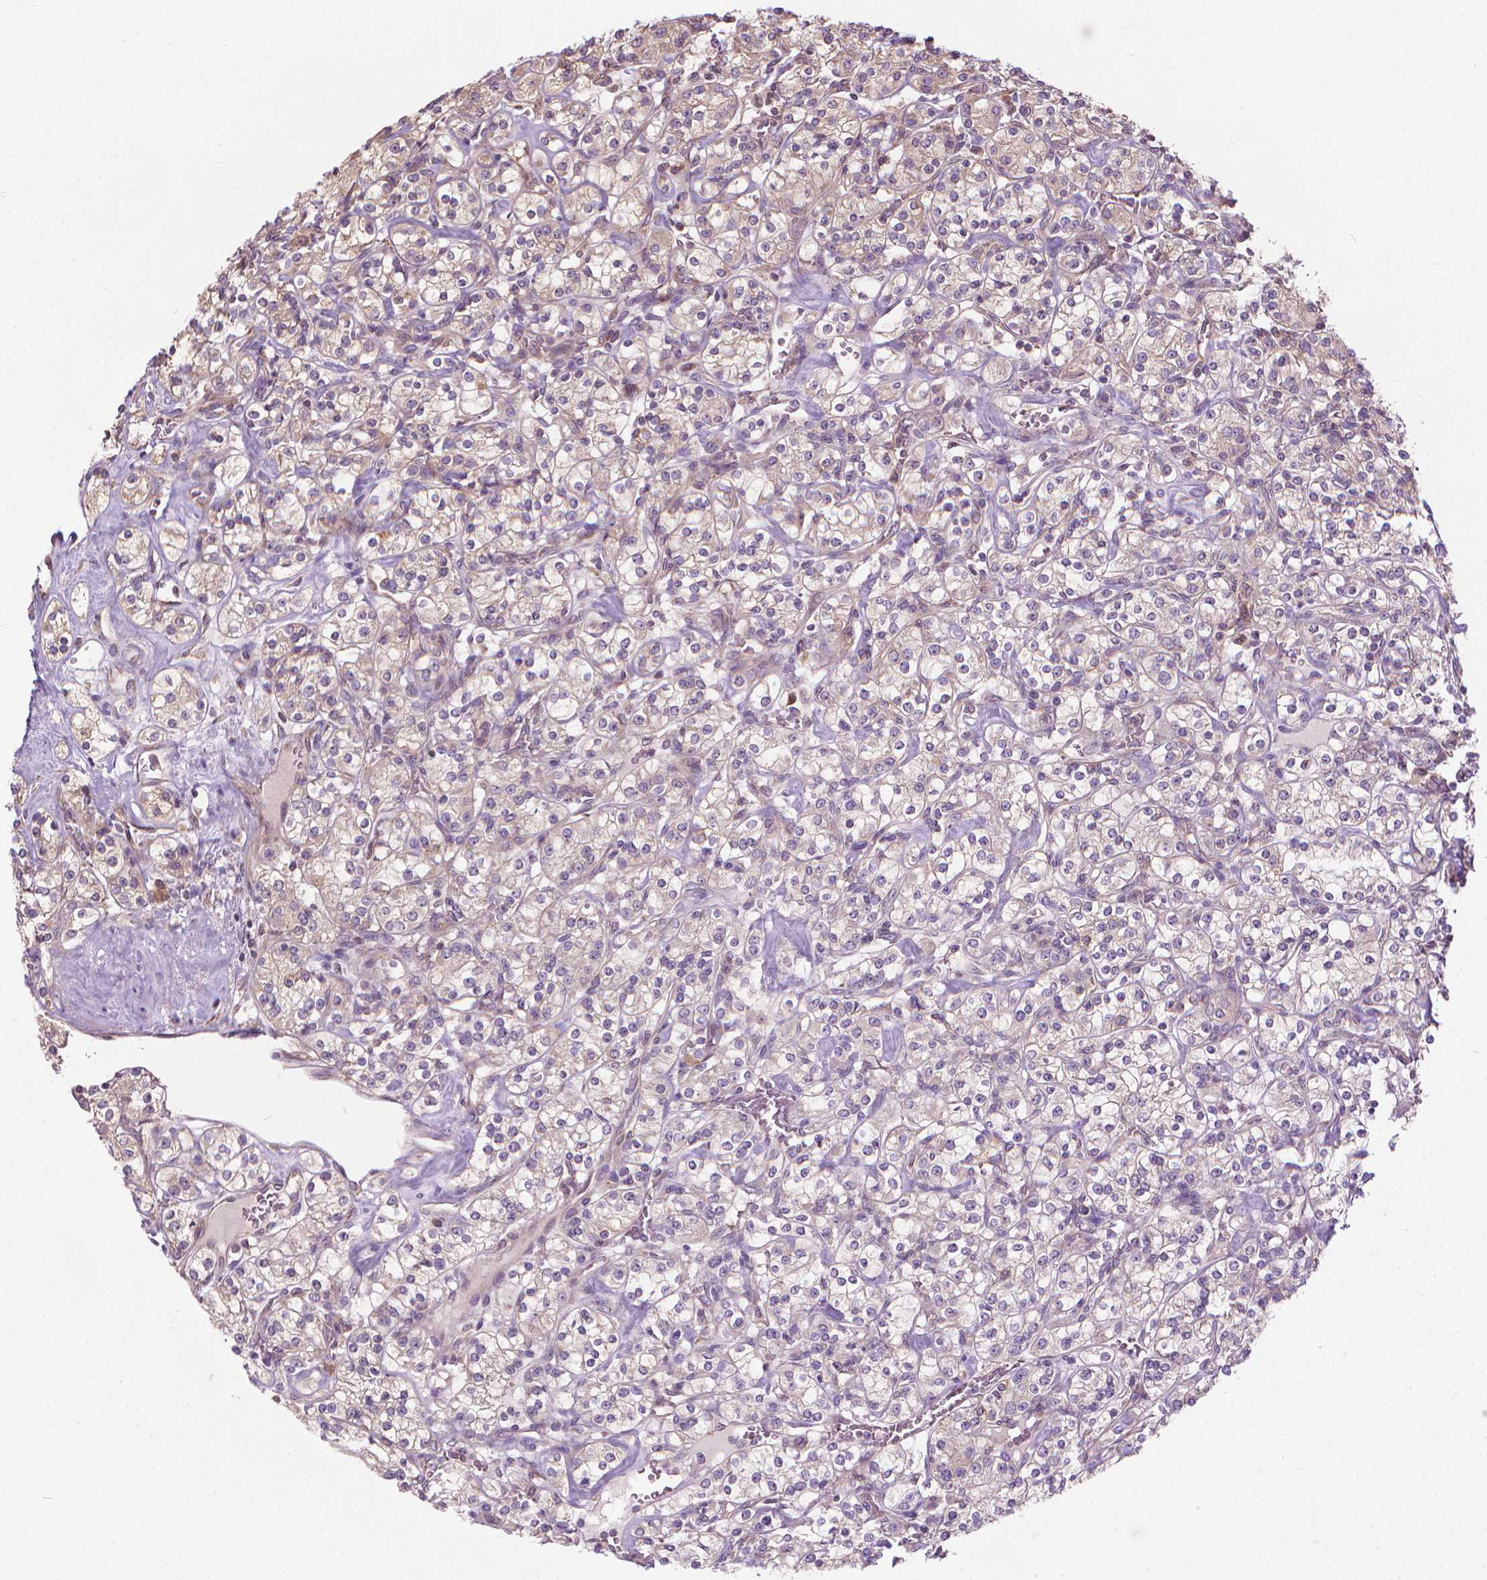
{"staining": {"intensity": "weak", "quantity": "<25%", "location": "cytoplasmic/membranous"}, "tissue": "renal cancer", "cell_type": "Tumor cells", "image_type": "cancer", "snomed": [{"axis": "morphology", "description": "Adenocarcinoma, NOS"}, {"axis": "topography", "description": "Kidney"}], "caption": "Renal cancer stained for a protein using IHC exhibits no staining tumor cells.", "gene": "NUDT1", "patient": {"sex": "male", "age": 77}}